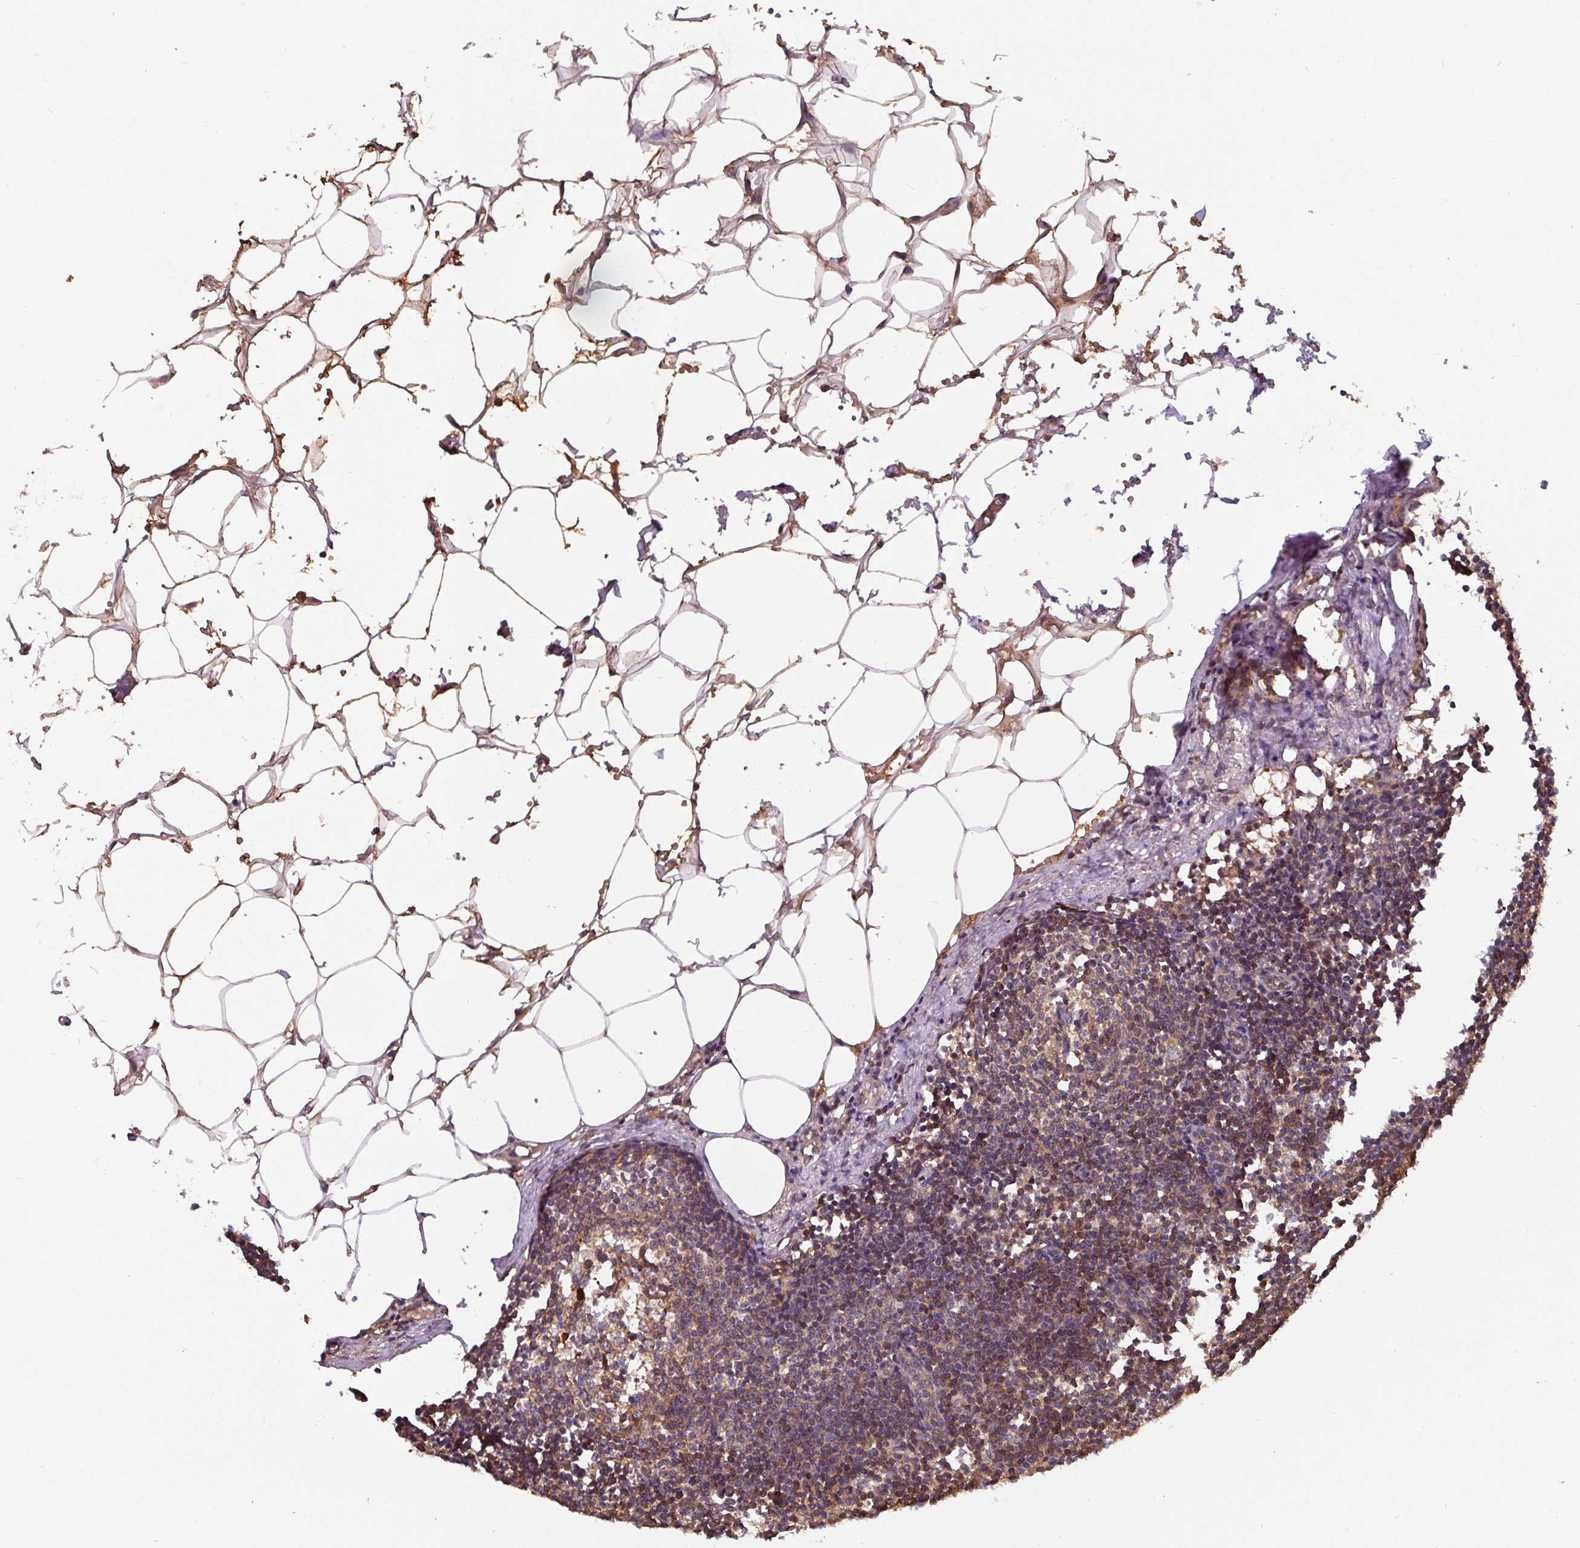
{"staining": {"intensity": "moderate", "quantity": "25%-75%", "location": "cytoplasmic/membranous"}, "tissue": "lymph node", "cell_type": "Germinal center cells", "image_type": "normal", "snomed": [{"axis": "morphology", "description": "Normal tissue, NOS"}, {"axis": "topography", "description": "Lymph node"}], "caption": "This is a micrograph of immunohistochemistry (IHC) staining of benign lymph node, which shows moderate expression in the cytoplasmic/membranous of germinal center cells.", "gene": "ST13", "patient": {"sex": "male", "age": 49}}